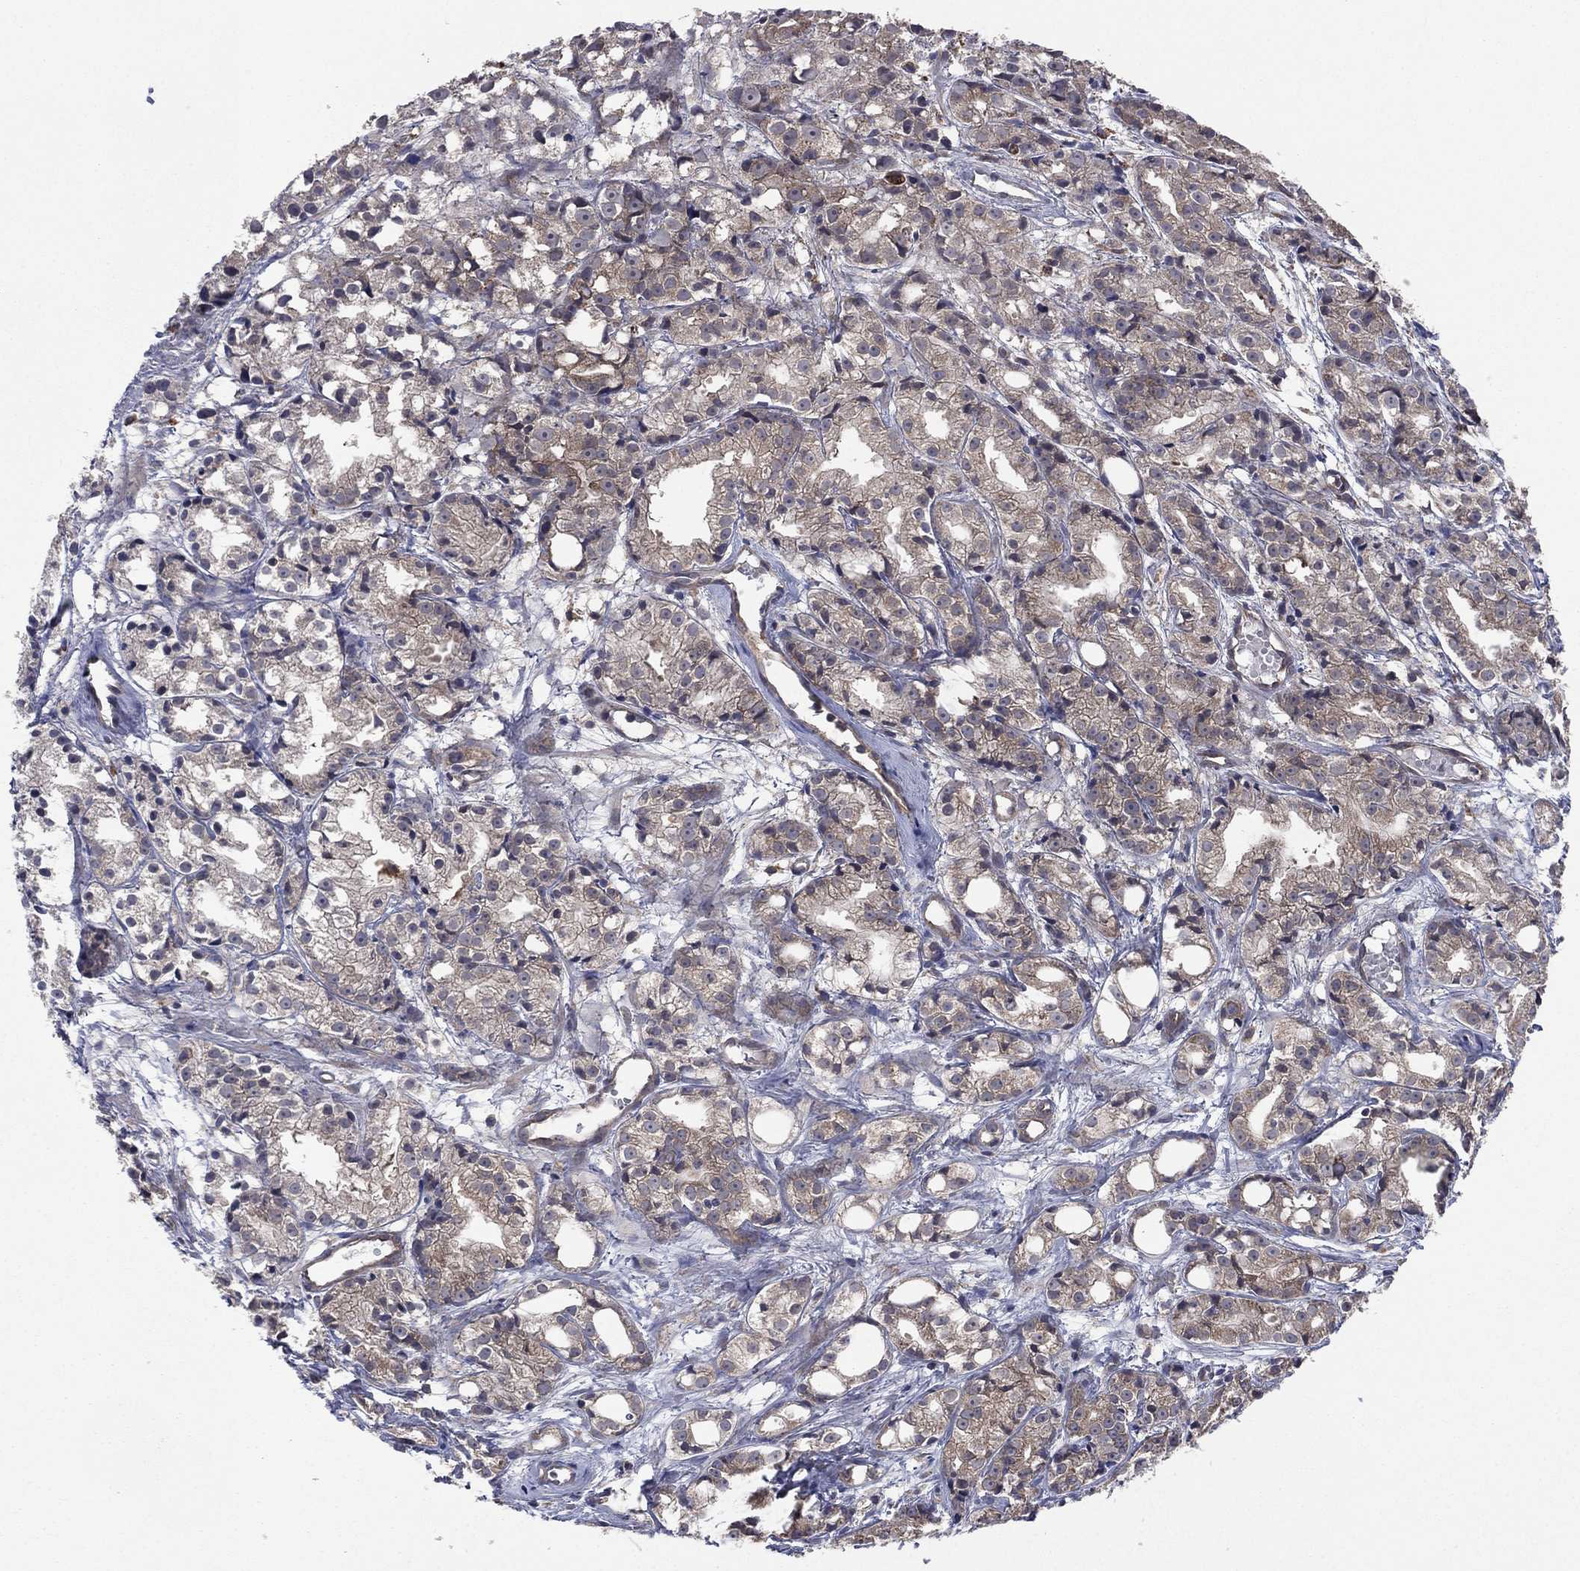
{"staining": {"intensity": "weak", "quantity": "<25%", "location": "cytoplasmic/membranous"}, "tissue": "prostate cancer", "cell_type": "Tumor cells", "image_type": "cancer", "snomed": [{"axis": "morphology", "description": "Adenocarcinoma, Medium grade"}, {"axis": "topography", "description": "Prostate"}], "caption": "Tumor cells are negative for protein expression in human prostate cancer. (DAB (3,3'-diaminobenzidine) immunohistochemistry (IHC) visualized using brightfield microscopy, high magnification).", "gene": "C2orf76", "patient": {"sex": "male", "age": 74}}